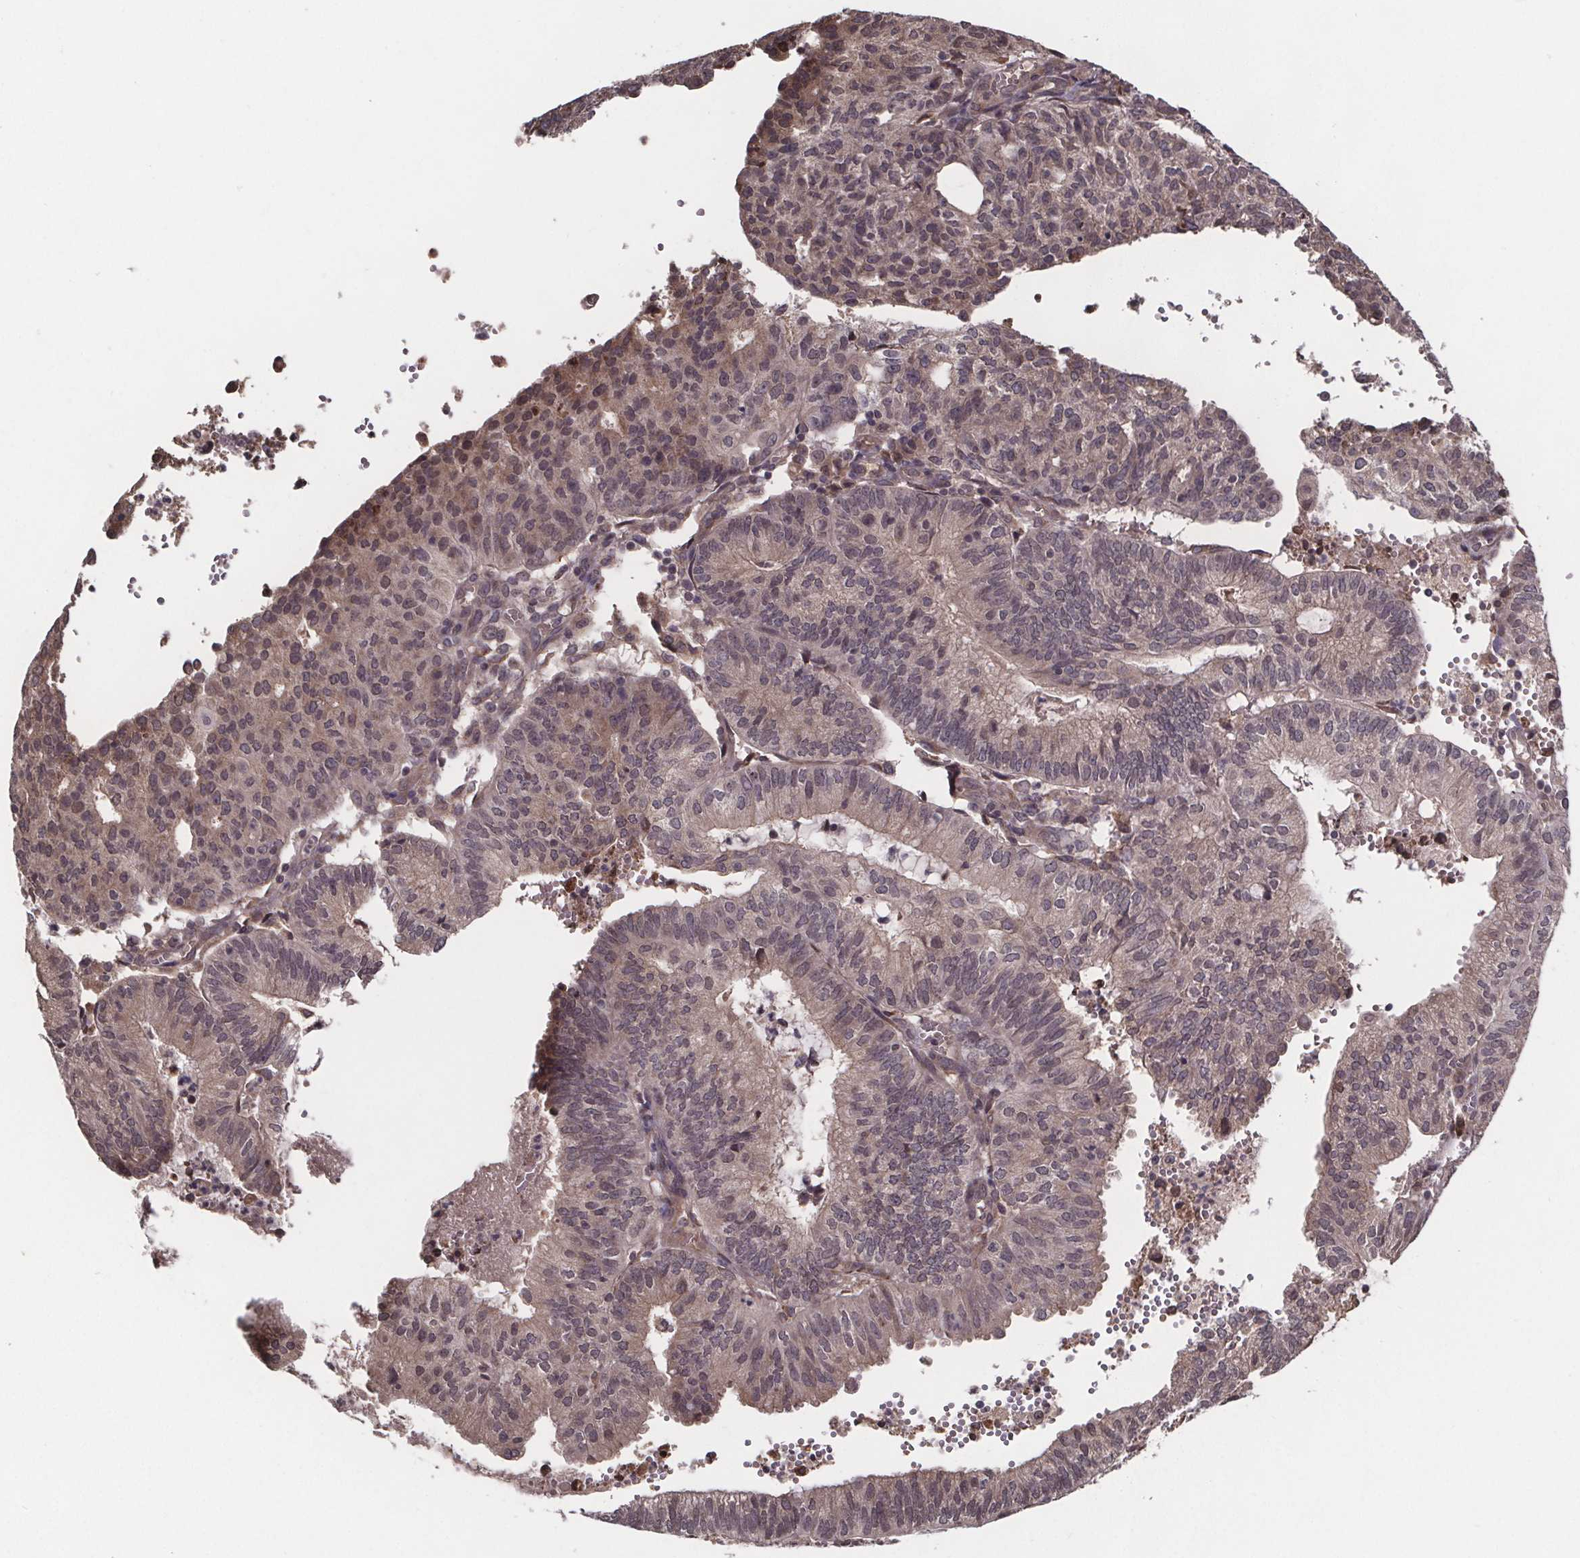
{"staining": {"intensity": "moderate", "quantity": ">75%", "location": "cytoplasmic/membranous"}, "tissue": "endometrial cancer", "cell_type": "Tumor cells", "image_type": "cancer", "snomed": [{"axis": "morphology", "description": "Adenocarcinoma, NOS"}, {"axis": "topography", "description": "Endometrium"}], "caption": "An image of endometrial adenocarcinoma stained for a protein demonstrates moderate cytoplasmic/membranous brown staining in tumor cells.", "gene": "SAT1", "patient": {"sex": "female", "age": 82}}